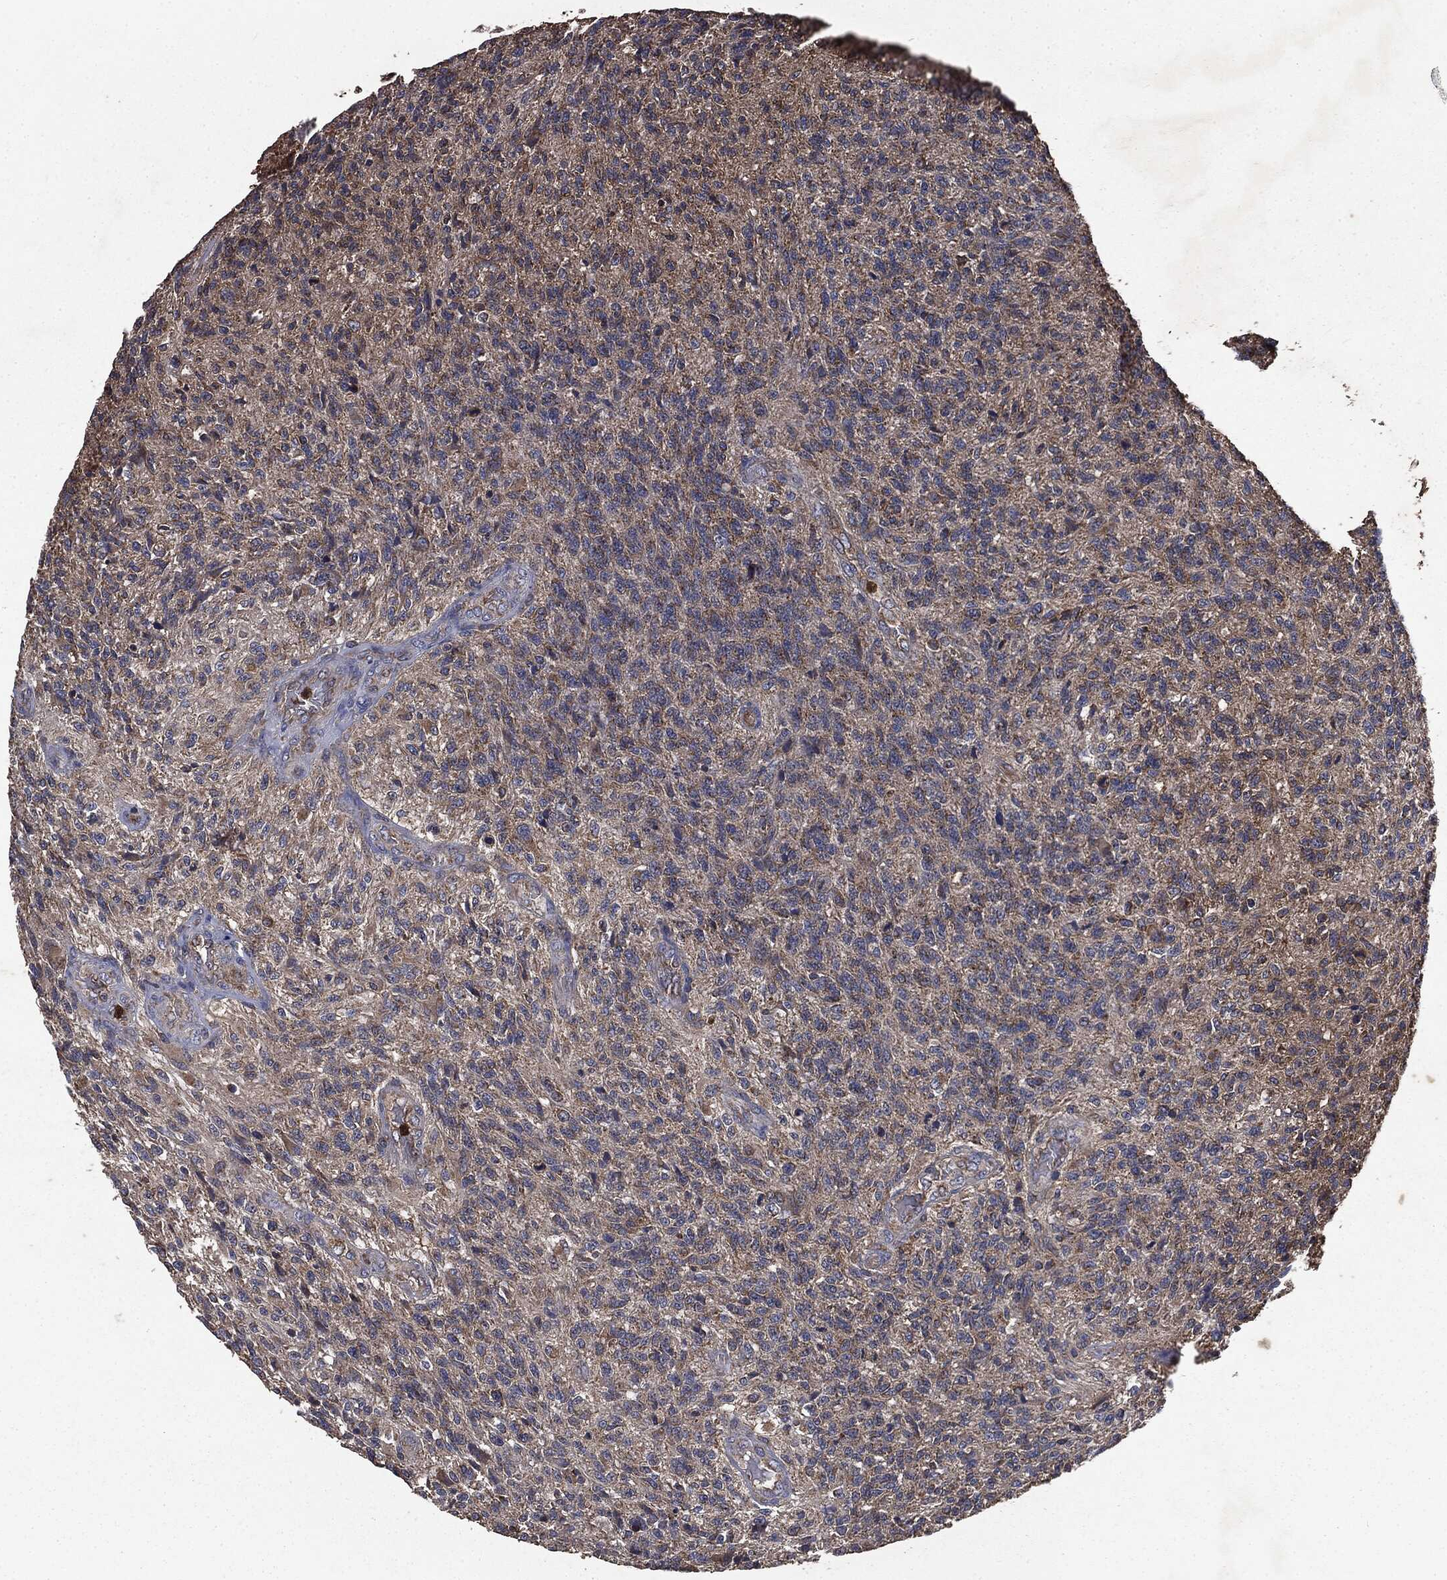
{"staining": {"intensity": "moderate", "quantity": "<25%", "location": "cytoplasmic/membranous"}, "tissue": "glioma", "cell_type": "Tumor cells", "image_type": "cancer", "snomed": [{"axis": "morphology", "description": "Glioma, malignant, High grade"}, {"axis": "topography", "description": "Brain"}], "caption": "This micrograph reveals immunohistochemistry (IHC) staining of human glioma, with low moderate cytoplasmic/membranous expression in approximately <25% of tumor cells.", "gene": "MAPK6", "patient": {"sex": "male", "age": 56}}